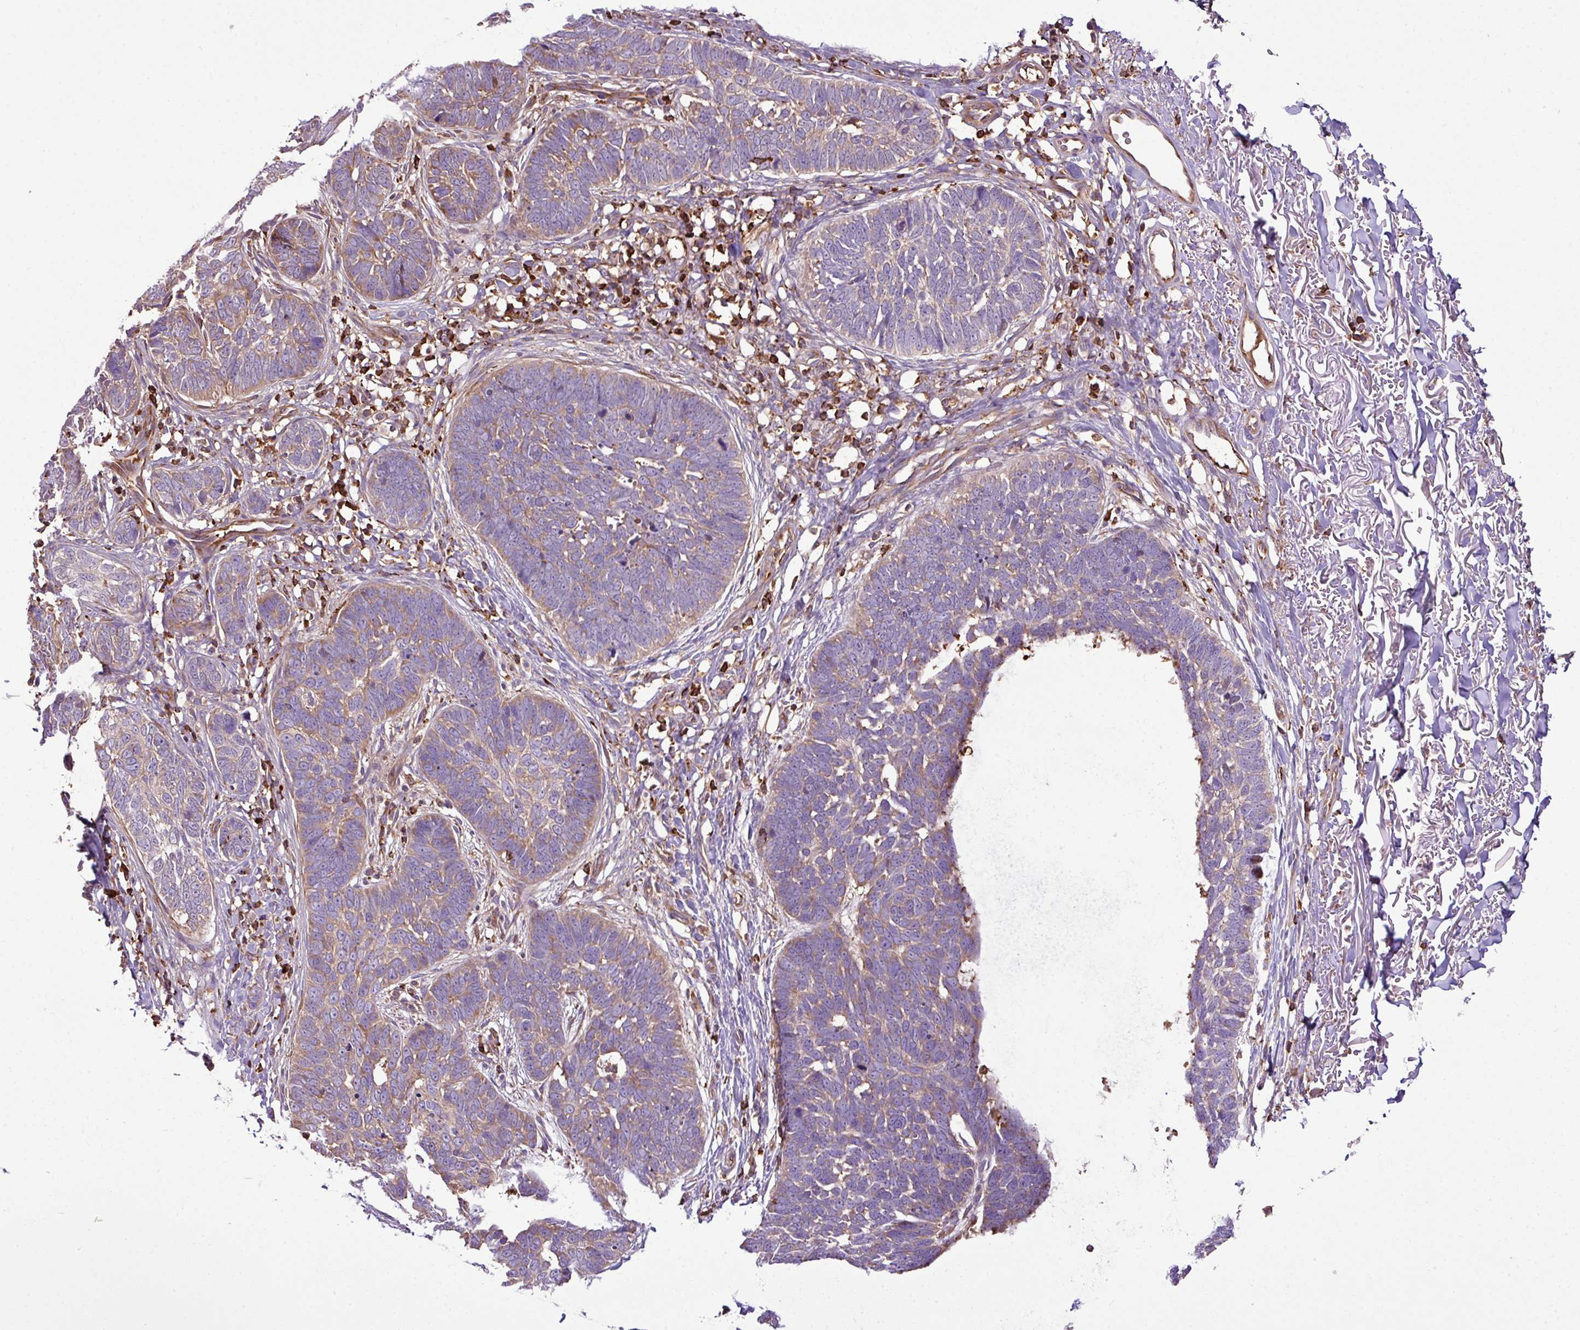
{"staining": {"intensity": "moderate", "quantity": "<25%", "location": "cytoplasmic/membranous"}, "tissue": "skin cancer", "cell_type": "Tumor cells", "image_type": "cancer", "snomed": [{"axis": "morphology", "description": "Normal tissue, NOS"}, {"axis": "morphology", "description": "Basal cell carcinoma"}, {"axis": "topography", "description": "Skin"}], "caption": "DAB immunohistochemical staining of skin basal cell carcinoma demonstrates moderate cytoplasmic/membranous protein staining in about <25% of tumor cells.", "gene": "PGAP6", "patient": {"sex": "male", "age": 77}}